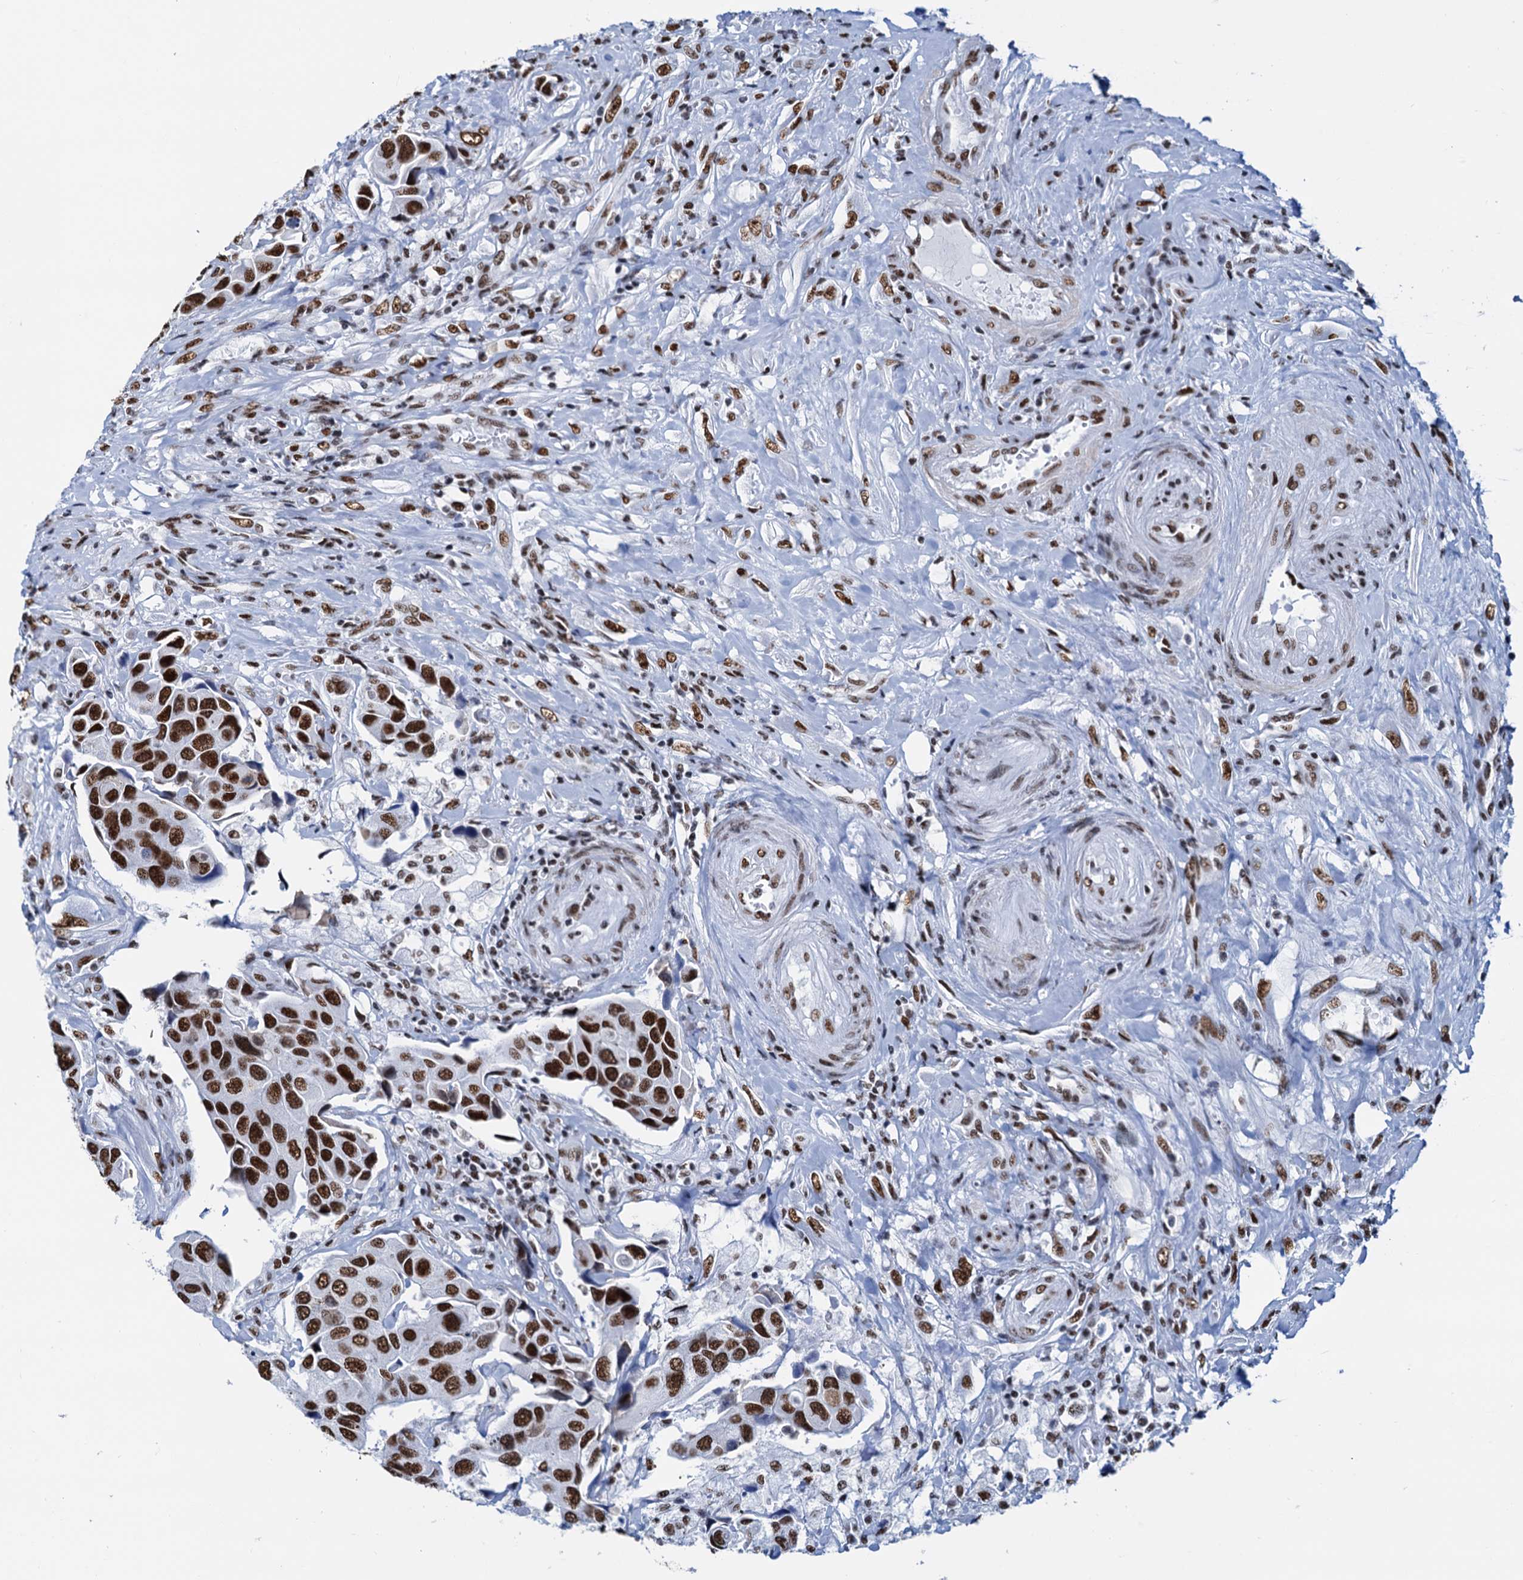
{"staining": {"intensity": "strong", "quantity": ">75%", "location": "nuclear"}, "tissue": "urothelial cancer", "cell_type": "Tumor cells", "image_type": "cancer", "snomed": [{"axis": "morphology", "description": "Urothelial carcinoma, High grade"}, {"axis": "topography", "description": "Urinary bladder"}], "caption": "Immunohistochemical staining of urothelial cancer demonstrates strong nuclear protein expression in approximately >75% of tumor cells. Using DAB (brown) and hematoxylin (blue) stains, captured at high magnification using brightfield microscopy.", "gene": "SLTM", "patient": {"sex": "male", "age": 74}}